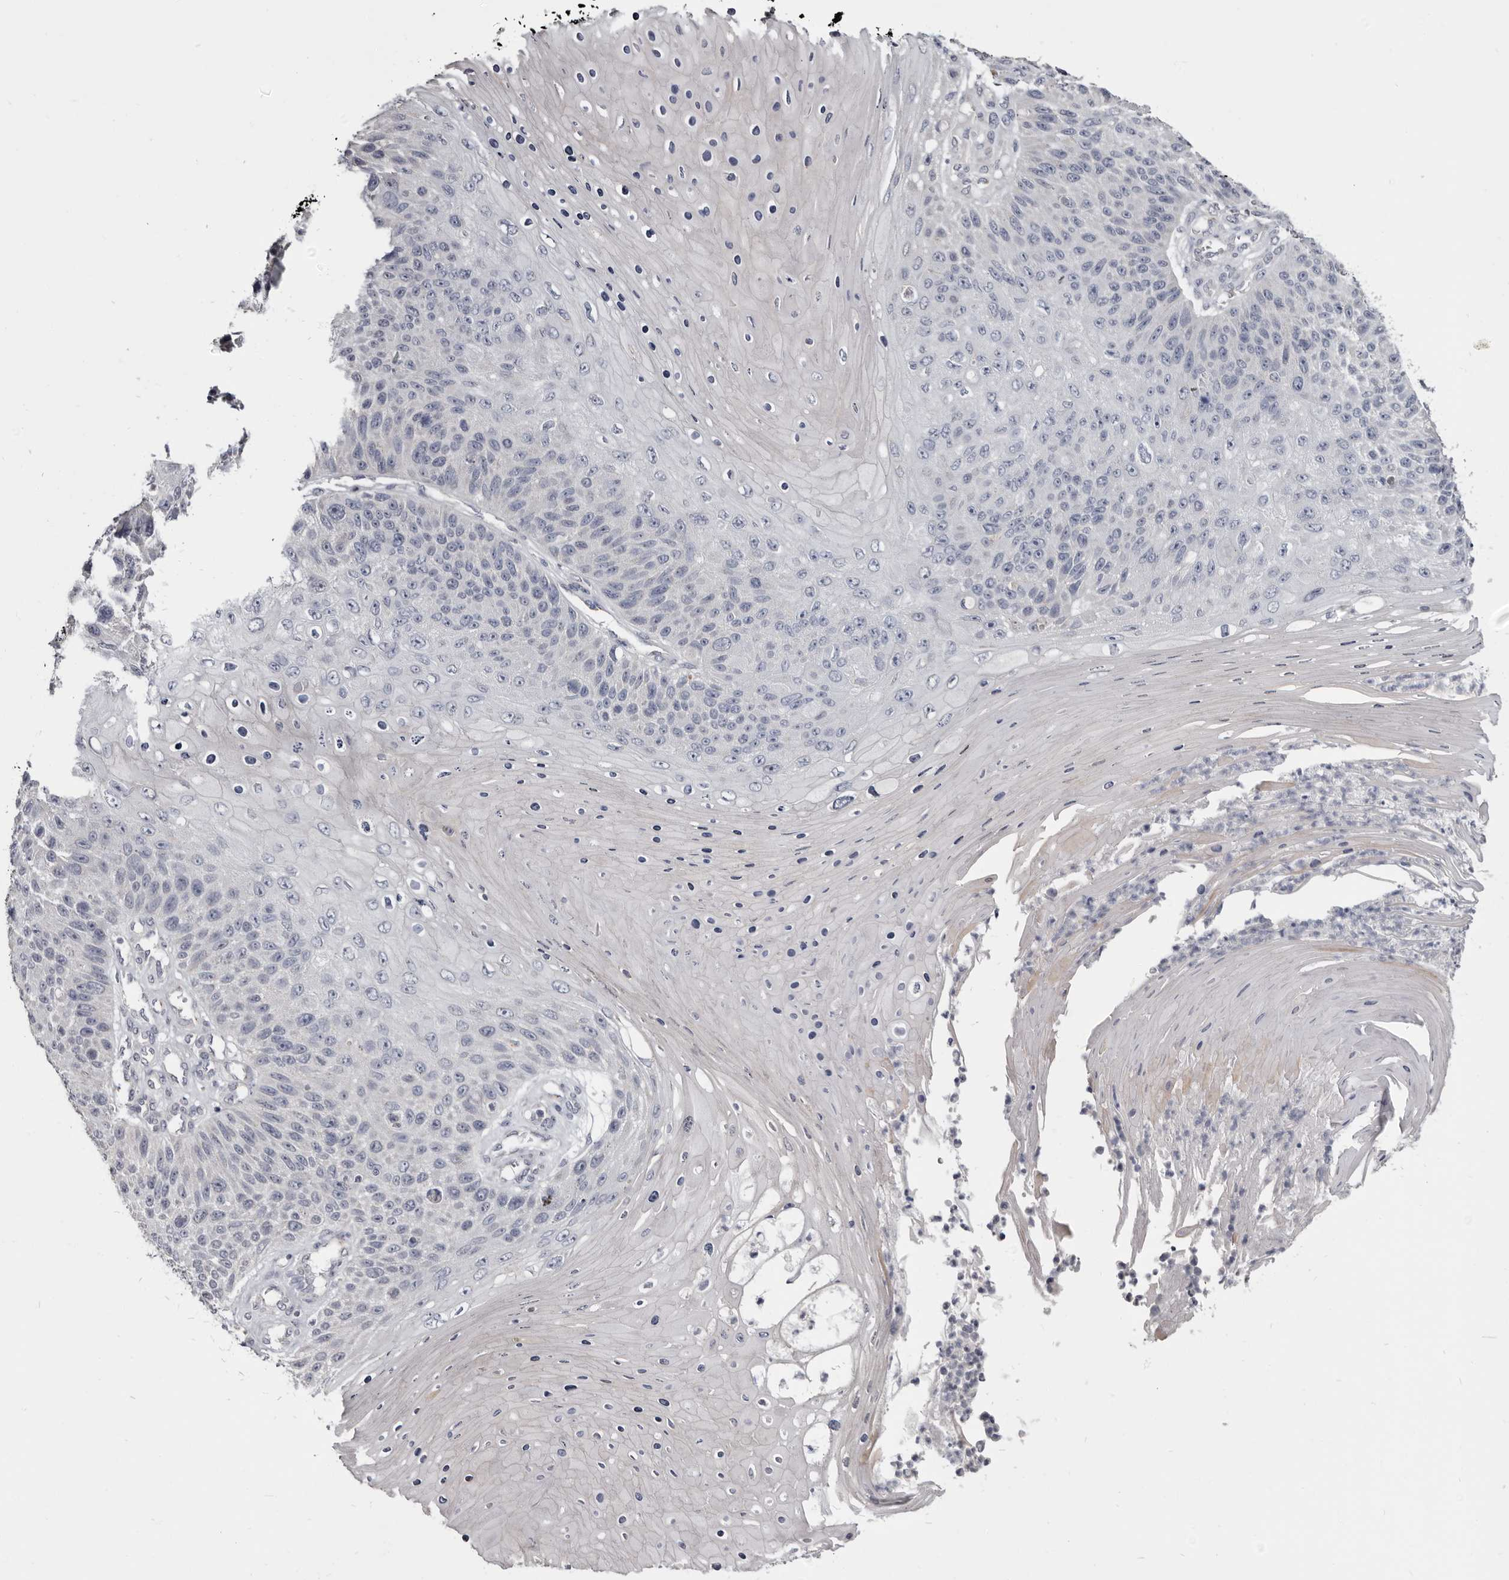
{"staining": {"intensity": "negative", "quantity": "none", "location": "none"}, "tissue": "skin cancer", "cell_type": "Tumor cells", "image_type": "cancer", "snomed": [{"axis": "morphology", "description": "Squamous cell carcinoma, NOS"}, {"axis": "topography", "description": "Skin"}], "caption": "Immunohistochemistry of skin cancer shows no expression in tumor cells.", "gene": "CGN", "patient": {"sex": "female", "age": 88}}